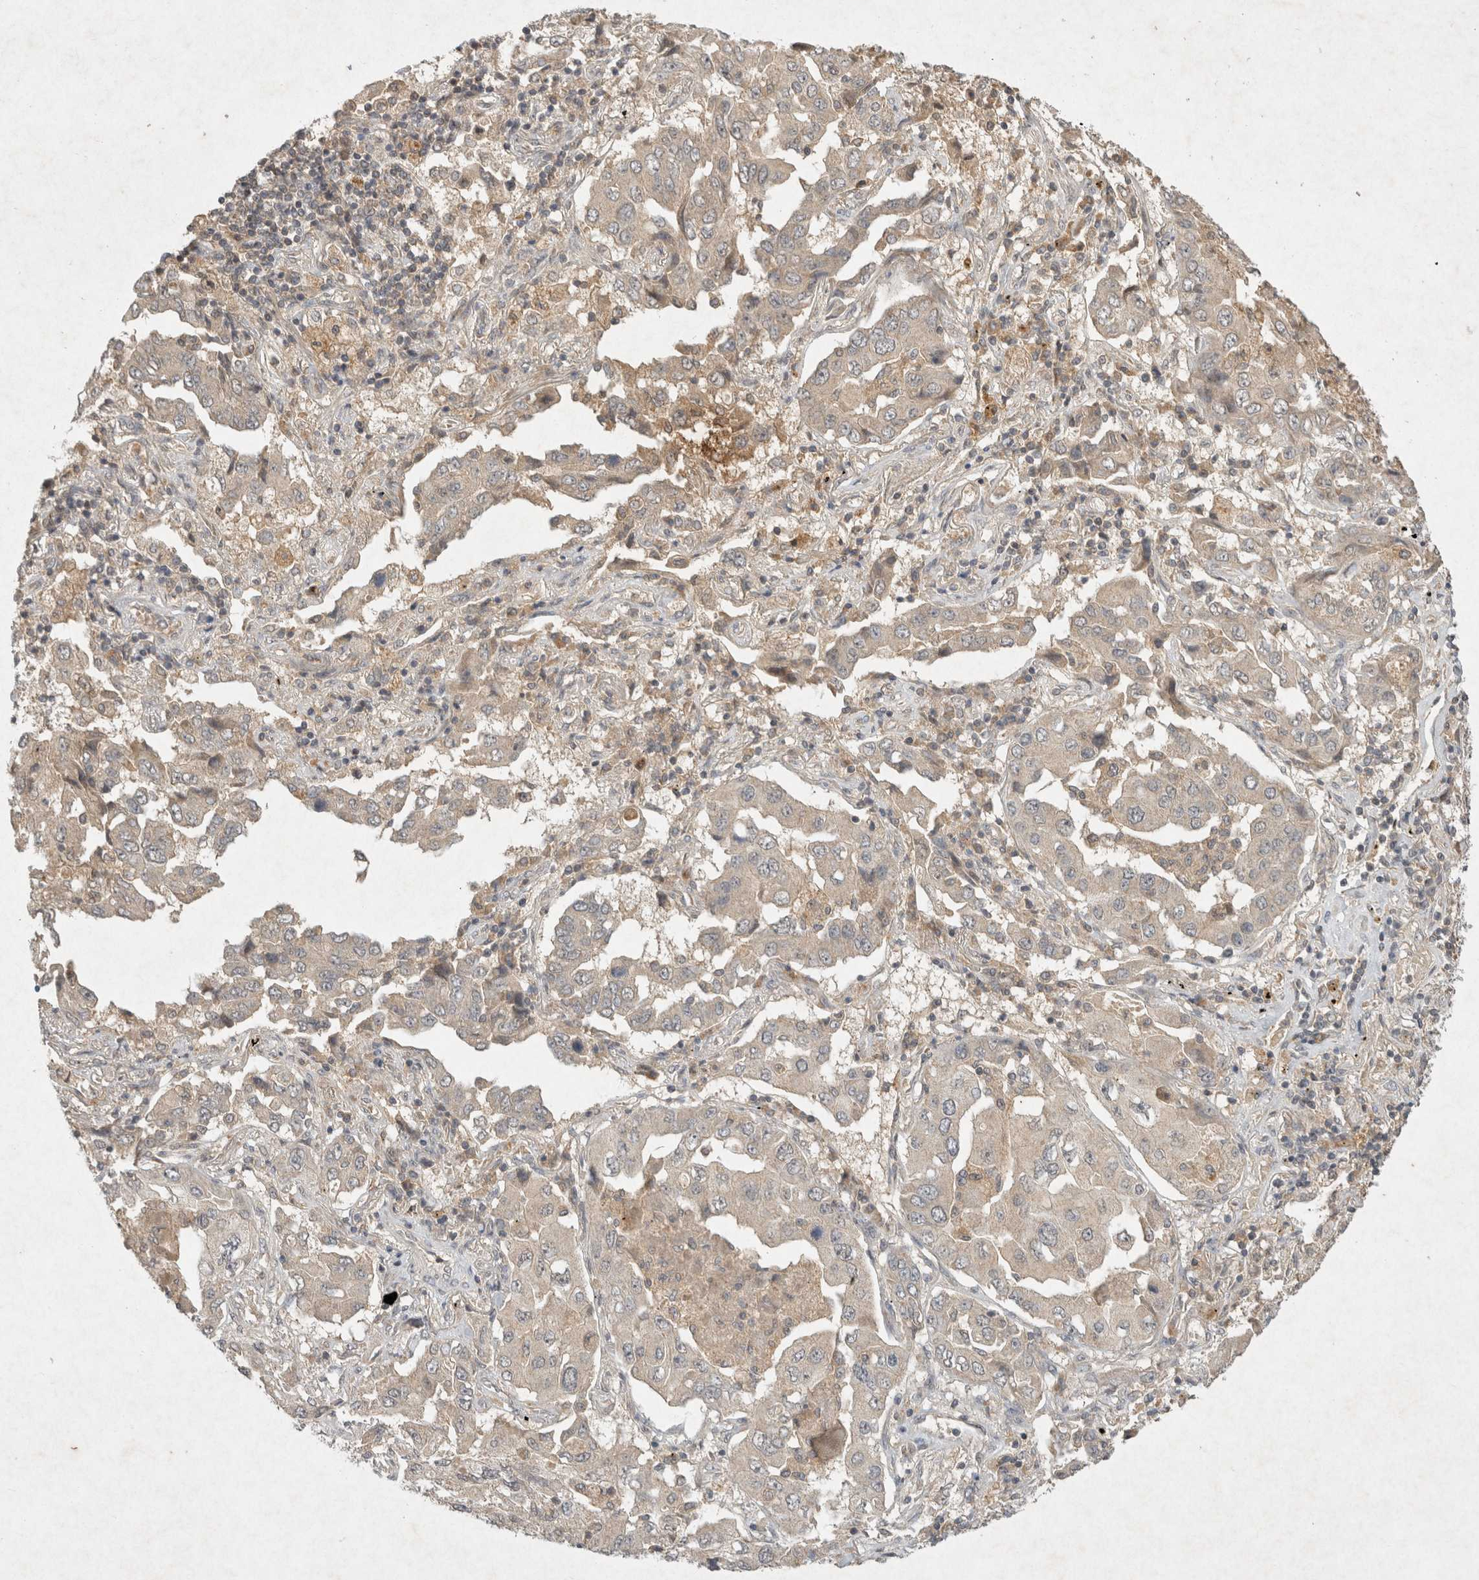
{"staining": {"intensity": "weak", "quantity": "<25%", "location": "cytoplasmic/membranous"}, "tissue": "lung cancer", "cell_type": "Tumor cells", "image_type": "cancer", "snomed": [{"axis": "morphology", "description": "Adenocarcinoma, NOS"}, {"axis": "topography", "description": "Lung"}], "caption": "The micrograph displays no staining of tumor cells in lung cancer (adenocarcinoma).", "gene": "LOXL2", "patient": {"sex": "female", "age": 65}}